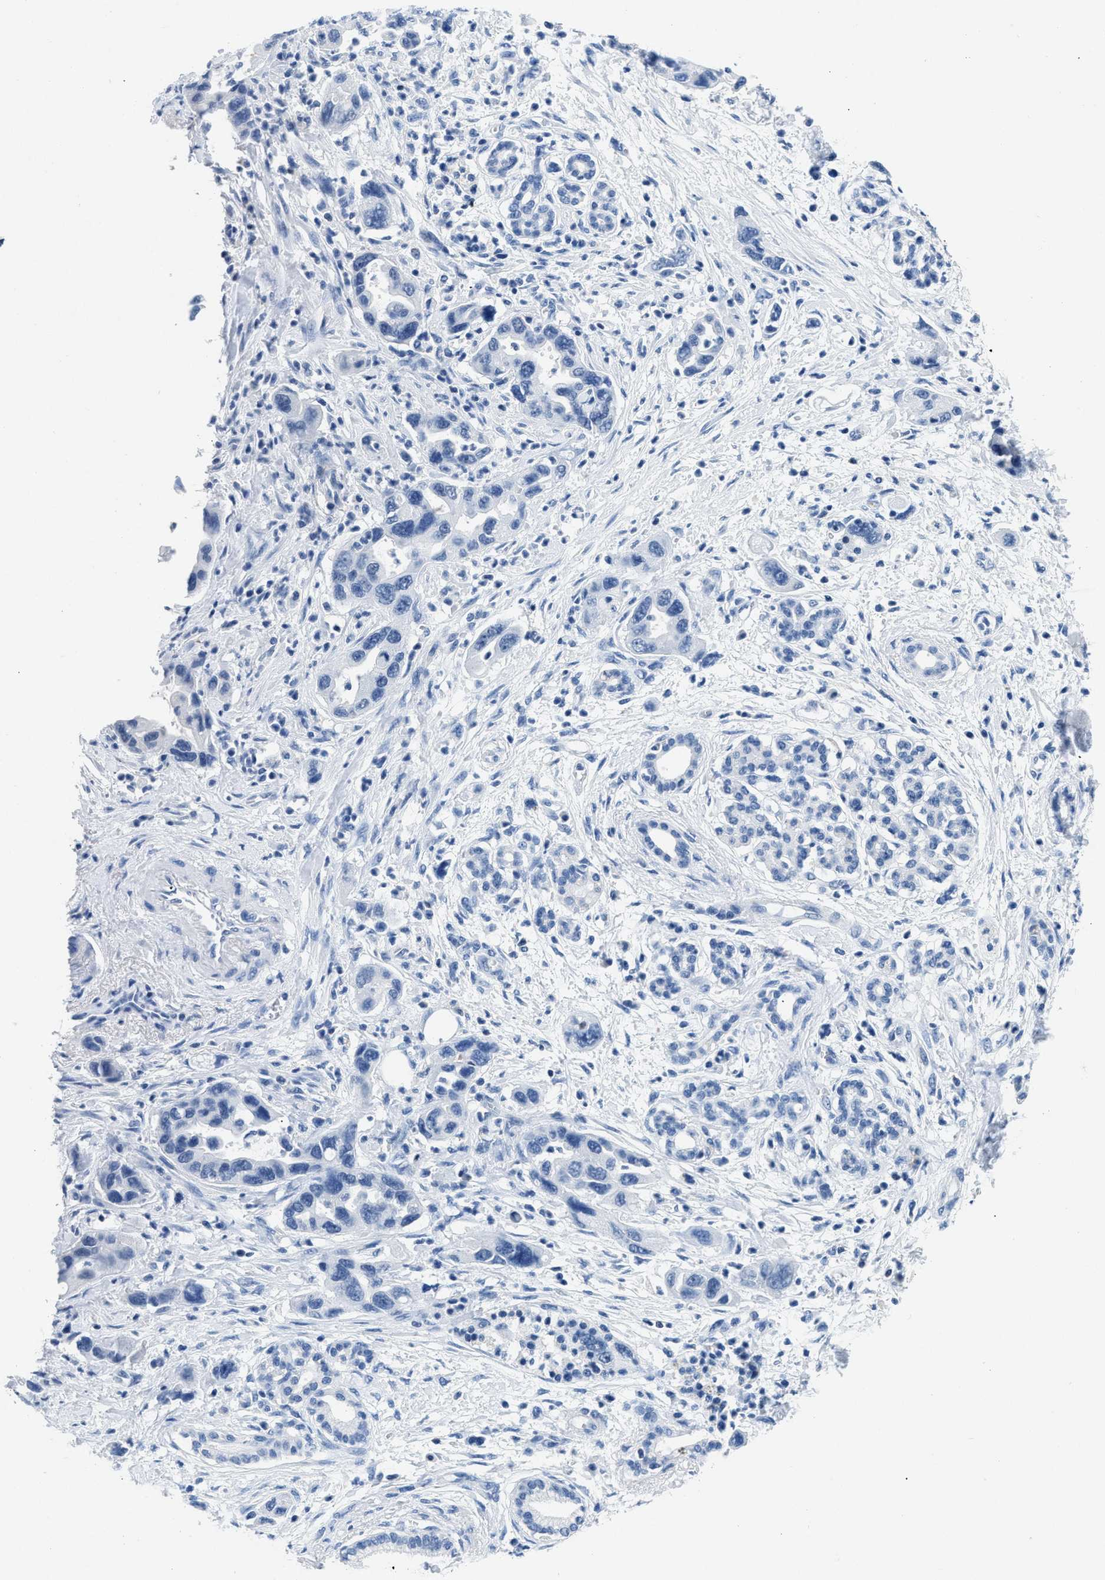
{"staining": {"intensity": "negative", "quantity": "none", "location": "none"}, "tissue": "pancreatic cancer", "cell_type": "Tumor cells", "image_type": "cancer", "snomed": [{"axis": "morphology", "description": "Normal tissue, NOS"}, {"axis": "morphology", "description": "Adenocarcinoma, NOS"}, {"axis": "topography", "description": "Pancreas"}], "caption": "The image reveals no staining of tumor cells in pancreatic adenocarcinoma. The staining is performed using DAB brown chromogen with nuclei counter-stained in using hematoxylin.", "gene": "NFATC2", "patient": {"sex": "female", "age": 71}}